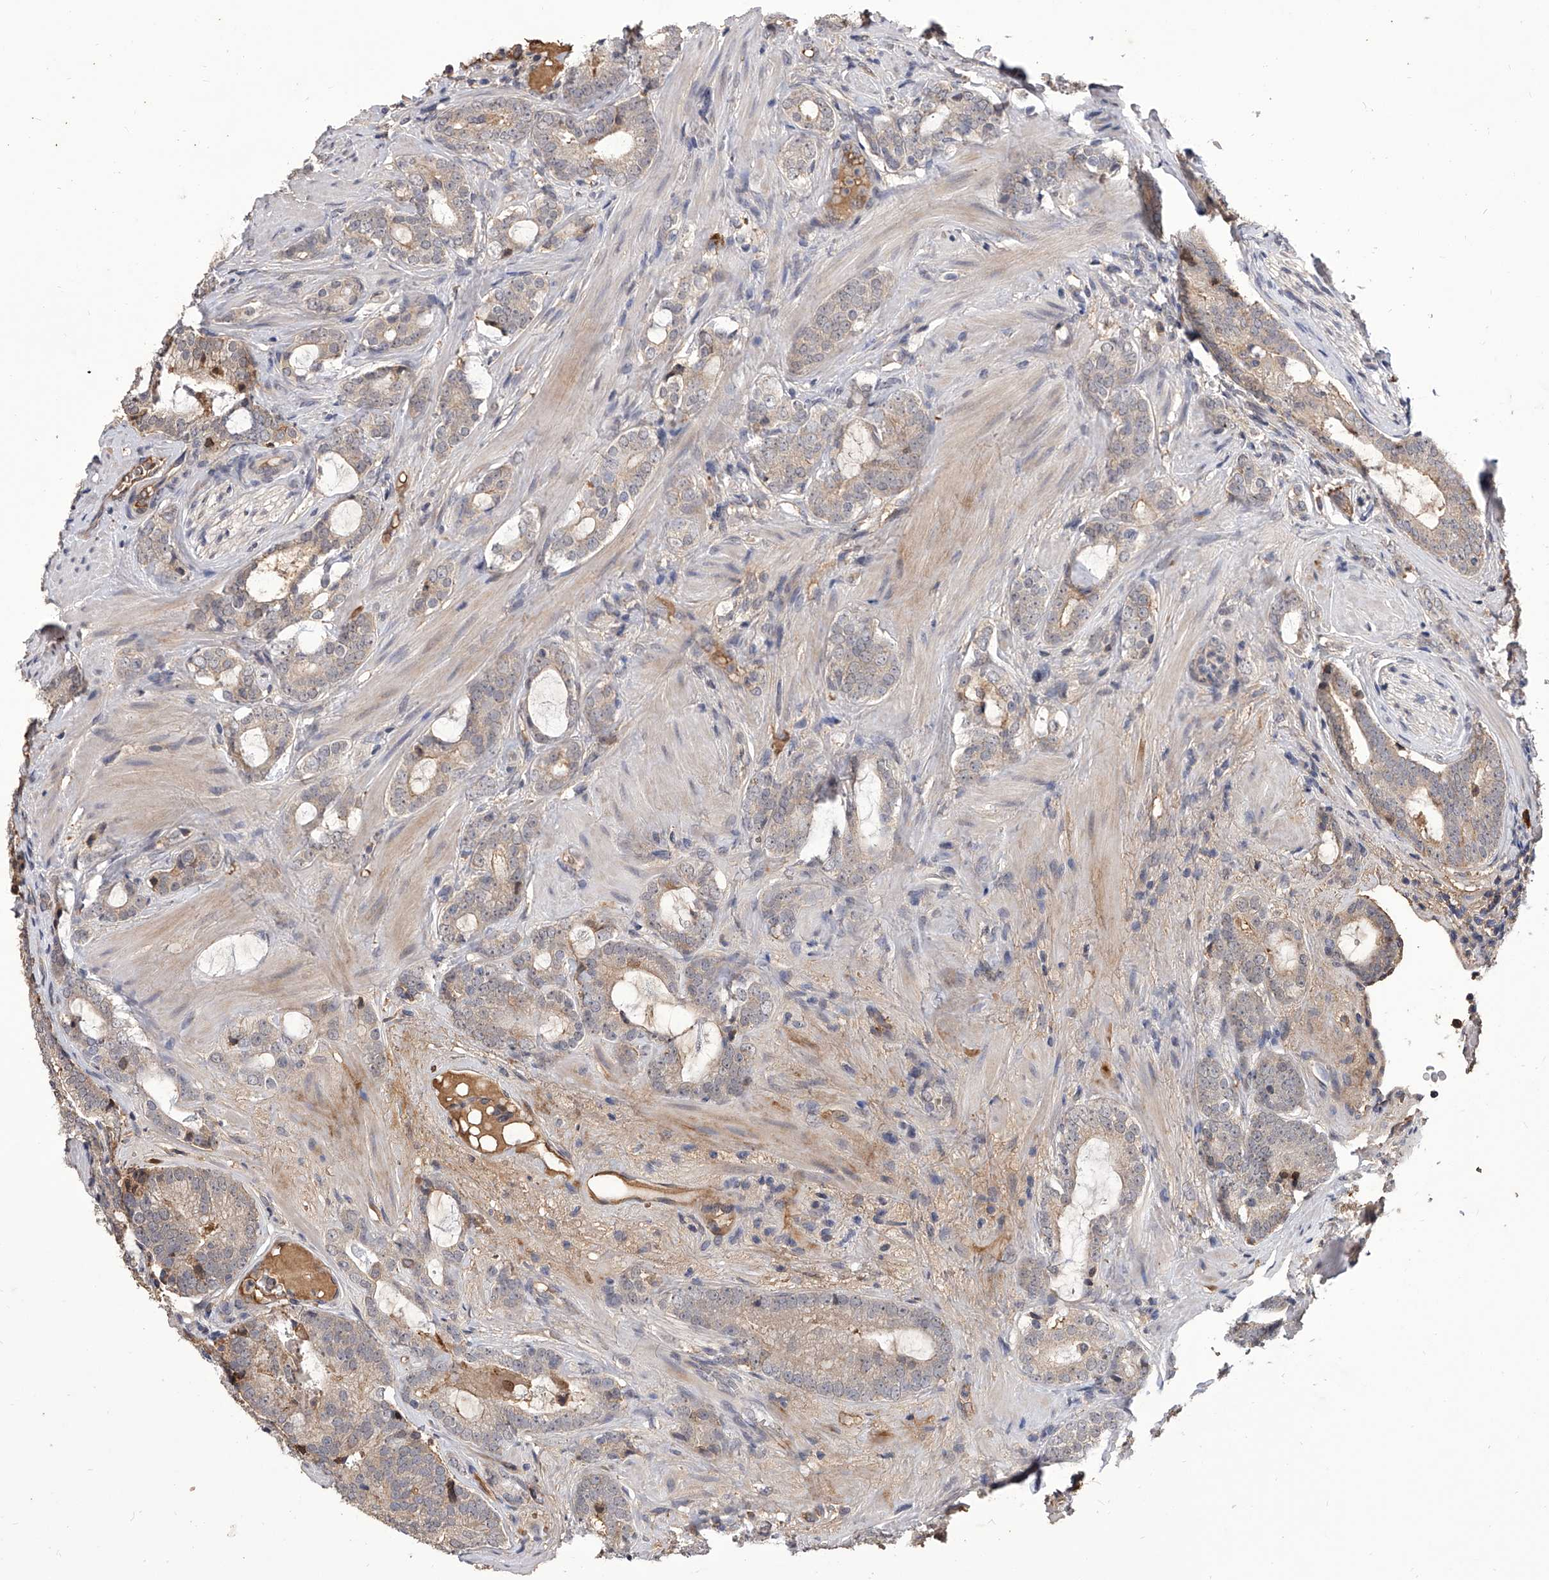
{"staining": {"intensity": "negative", "quantity": "none", "location": "none"}, "tissue": "prostate cancer", "cell_type": "Tumor cells", "image_type": "cancer", "snomed": [{"axis": "morphology", "description": "Adenocarcinoma, High grade"}, {"axis": "topography", "description": "Prostate"}], "caption": "DAB immunohistochemical staining of human prostate cancer demonstrates no significant staining in tumor cells.", "gene": "CFAP410", "patient": {"sex": "male", "age": 63}}